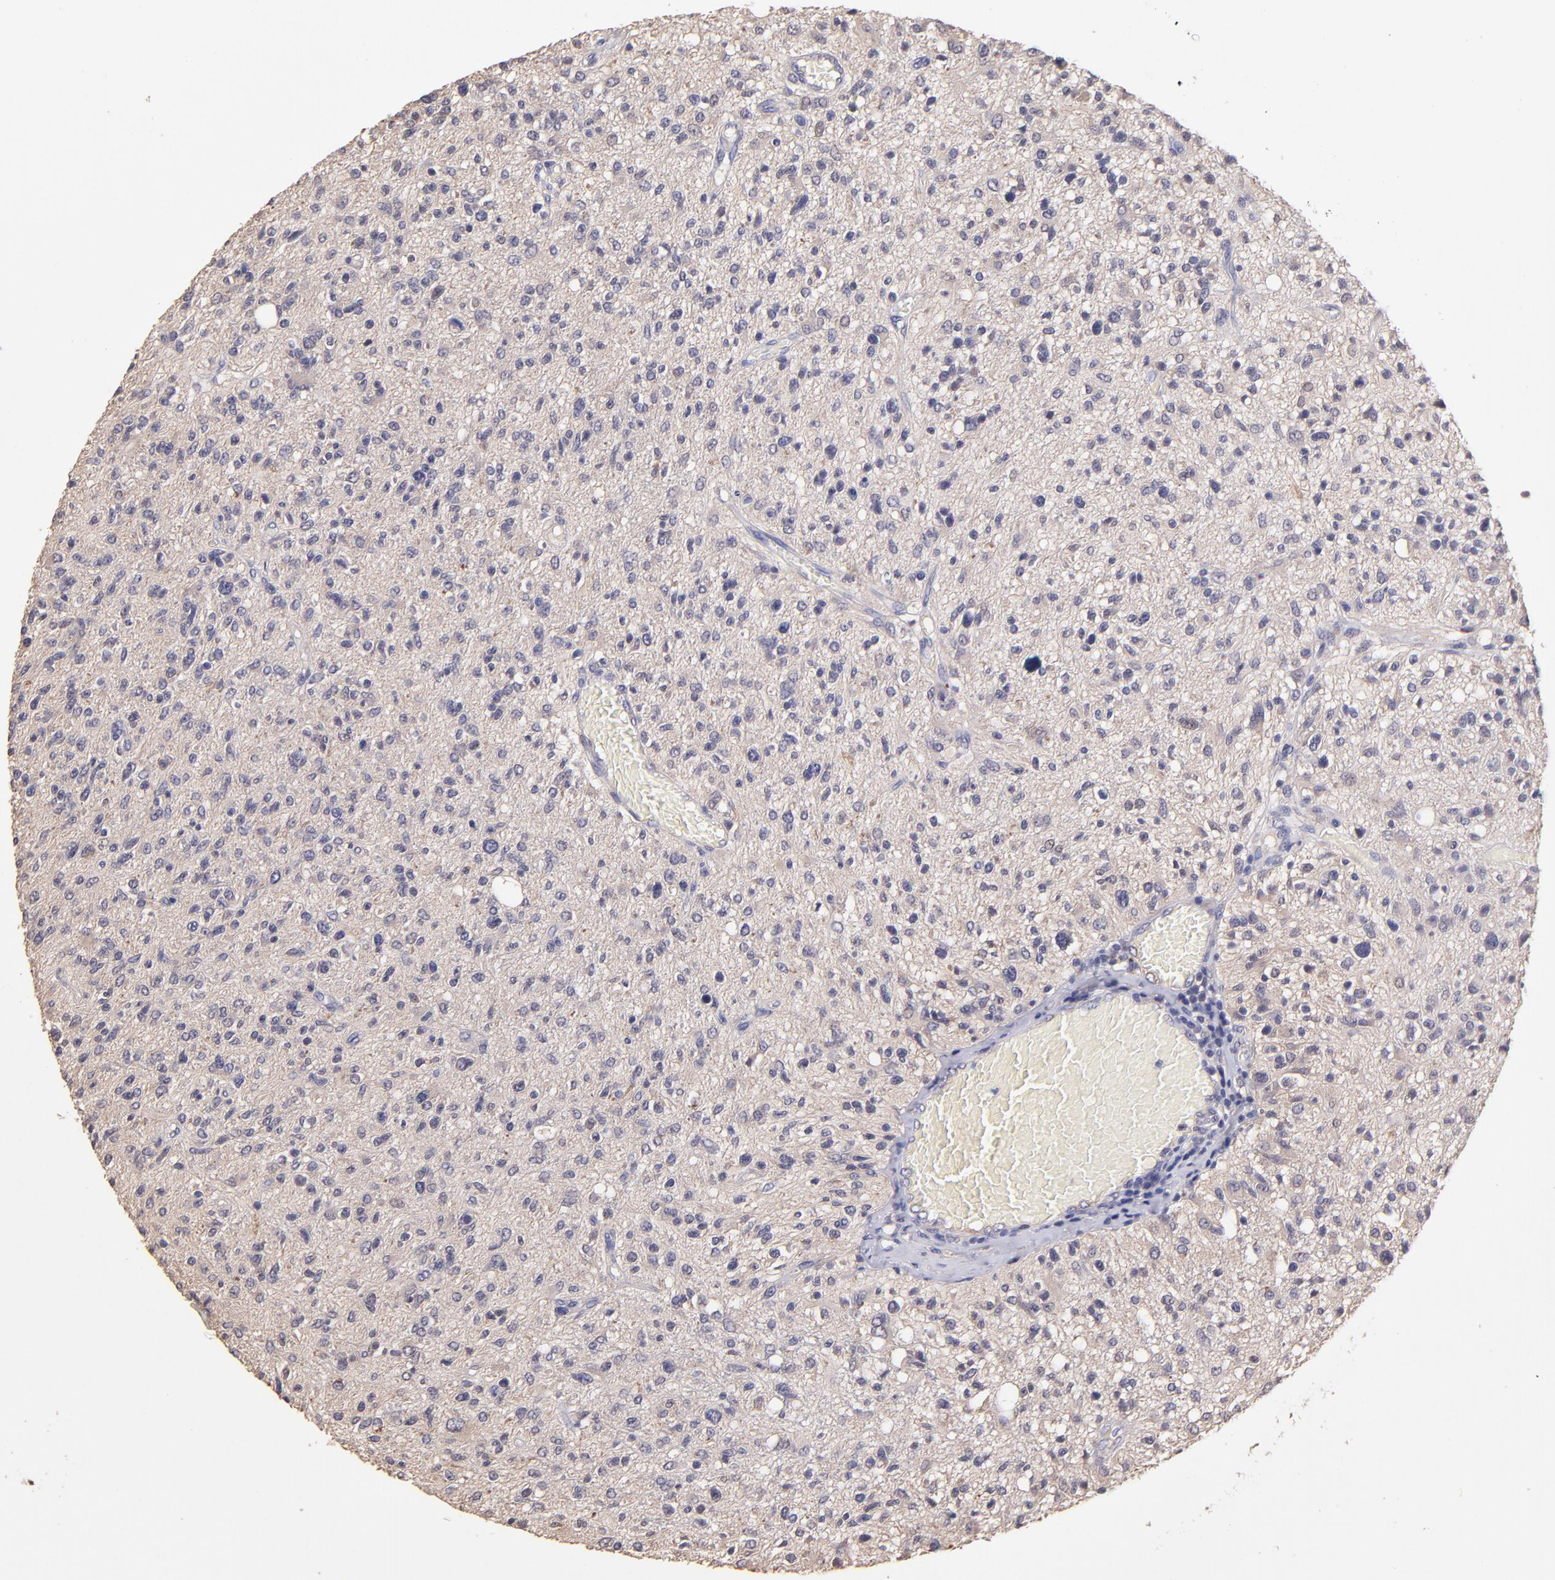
{"staining": {"intensity": "negative", "quantity": "none", "location": "none"}, "tissue": "glioma", "cell_type": "Tumor cells", "image_type": "cancer", "snomed": [{"axis": "morphology", "description": "Glioma, malignant, High grade"}, {"axis": "topography", "description": "Cerebral cortex"}], "caption": "There is no significant positivity in tumor cells of malignant high-grade glioma.", "gene": "RNASEL", "patient": {"sex": "male", "age": 76}}